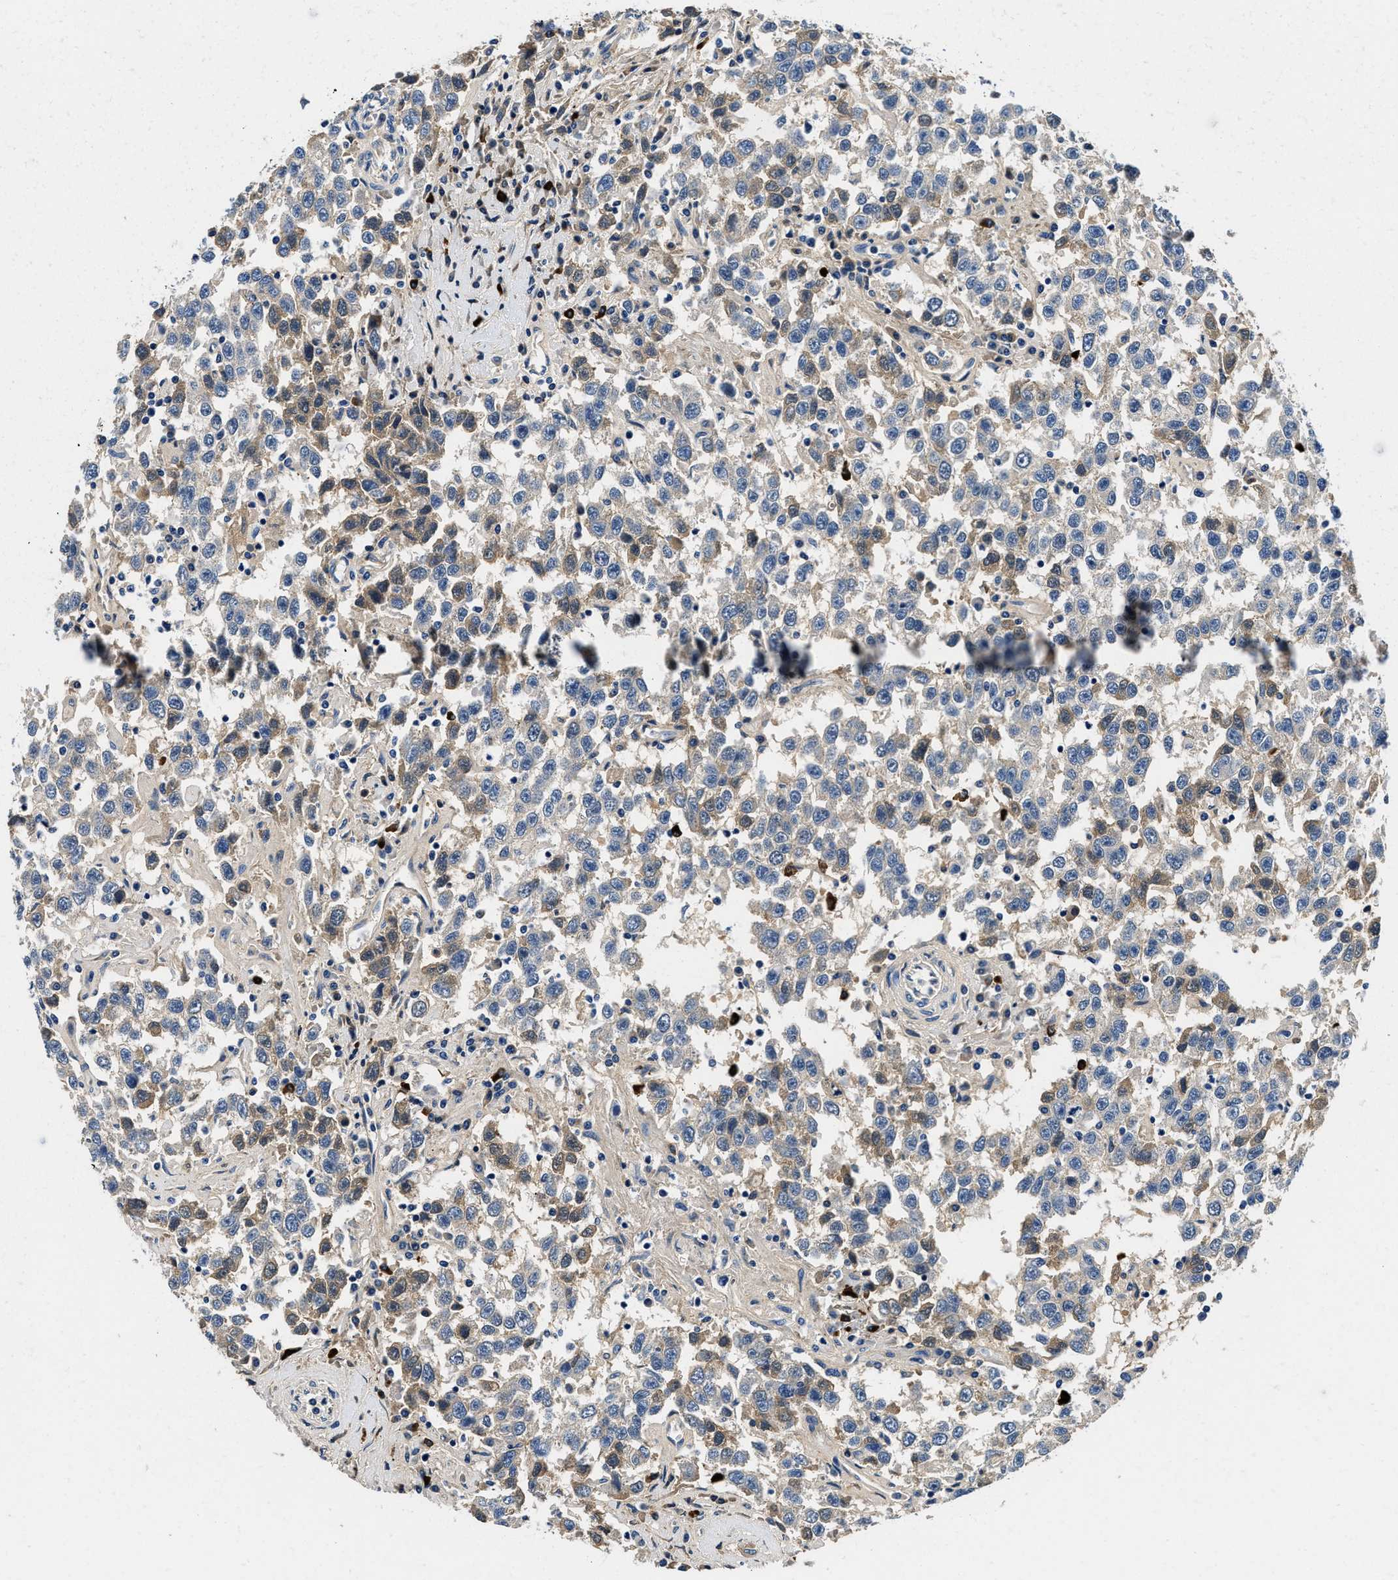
{"staining": {"intensity": "weak", "quantity": "<25%", "location": "cytoplasmic/membranous"}, "tissue": "testis cancer", "cell_type": "Tumor cells", "image_type": "cancer", "snomed": [{"axis": "morphology", "description": "Seminoma, NOS"}, {"axis": "topography", "description": "Testis"}], "caption": "Micrograph shows no significant protein positivity in tumor cells of testis cancer (seminoma).", "gene": "ZFAND3", "patient": {"sex": "male", "age": 41}}